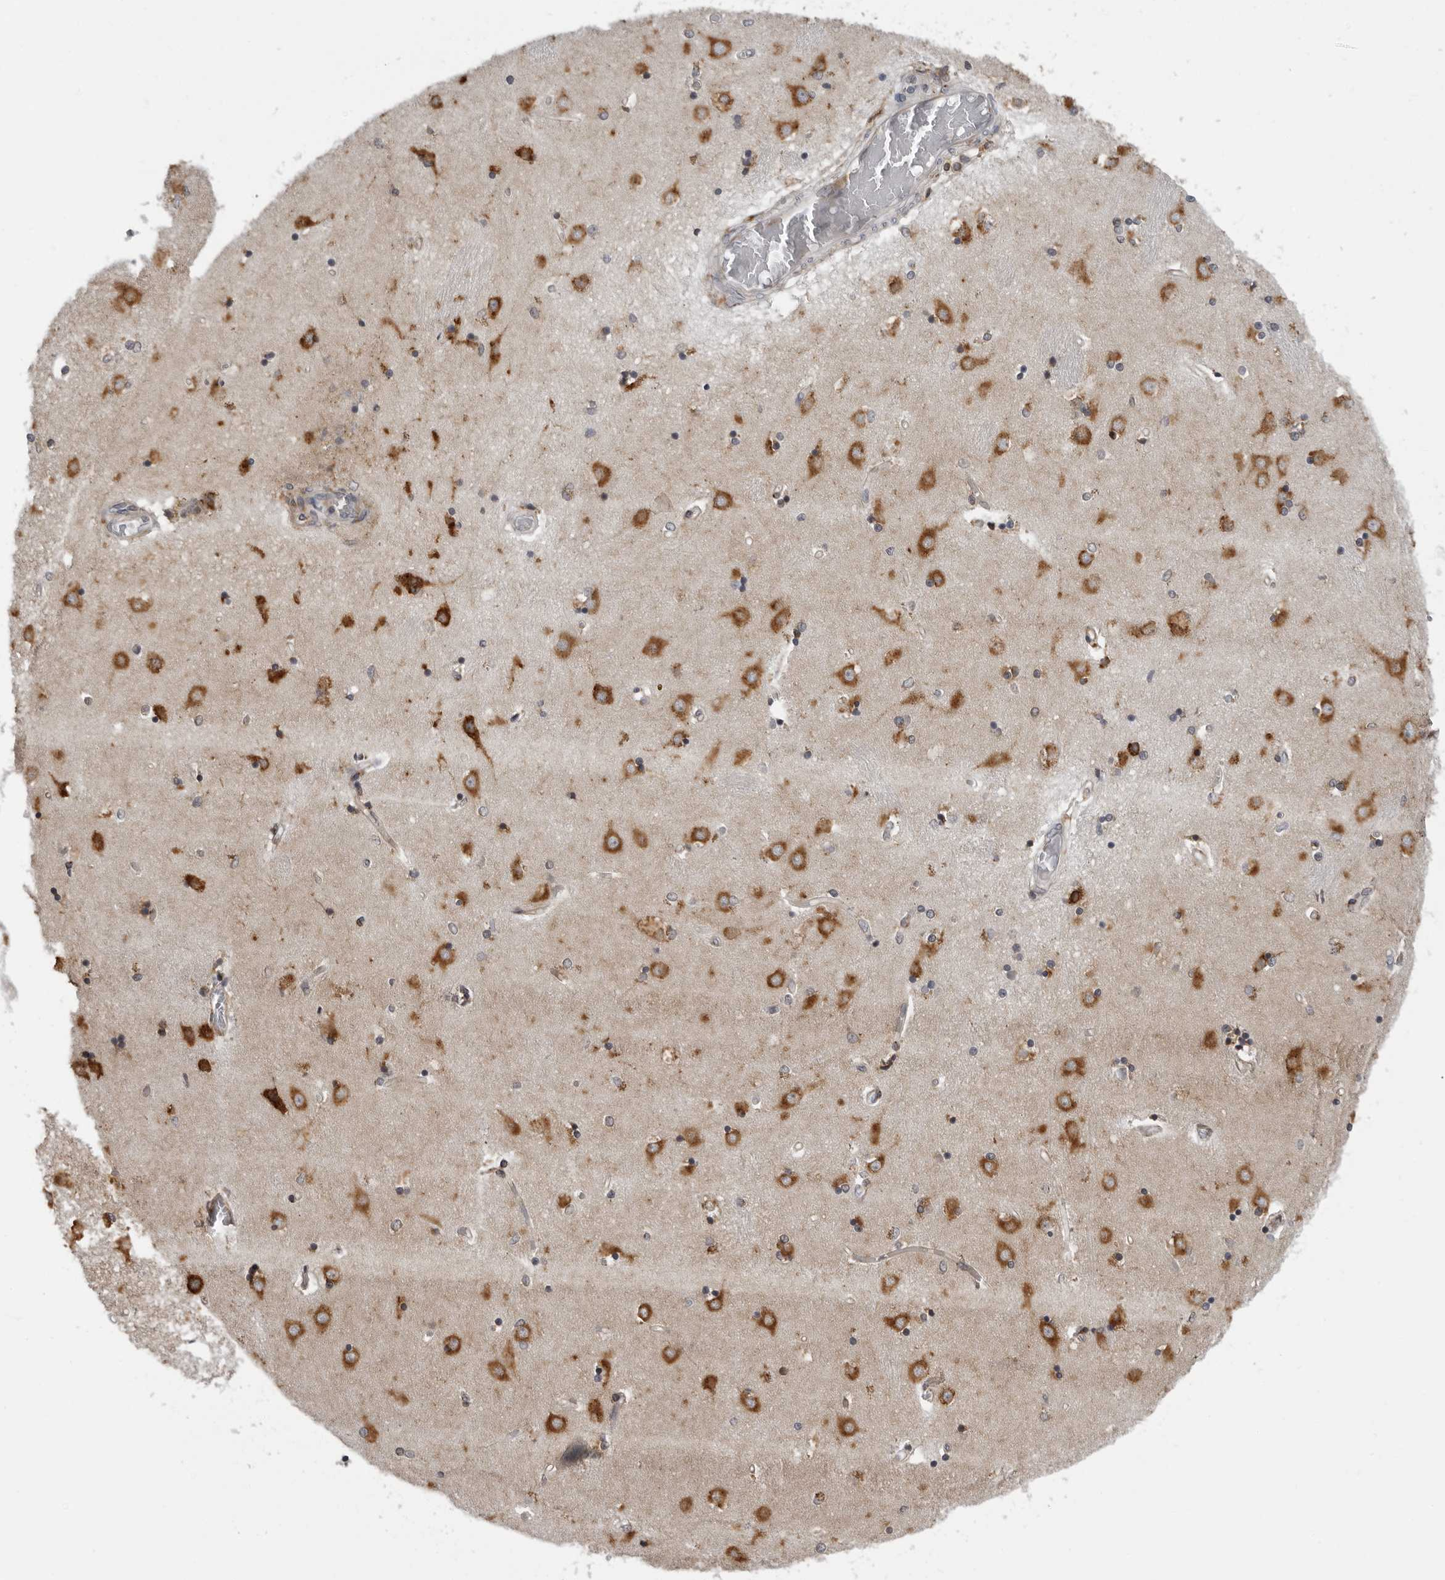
{"staining": {"intensity": "moderate", "quantity": "25%-75%", "location": "cytoplasmic/membranous"}, "tissue": "caudate", "cell_type": "Glial cells", "image_type": "normal", "snomed": [{"axis": "morphology", "description": "Normal tissue, NOS"}, {"axis": "topography", "description": "Lateral ventricle wall"}], "caption": "Immunohistochemistry (IHC) staining of normal caudate, which reveals medium levels of moderate cytoplasmic/membranous staining in approximately 25%-75% of glial cells indicating moderate cytoplasmic/membranous protein staining. The staining was performed using DAB (brown) for protein detection and nuclei were counterstained in hematoxylin (blue).", "gene": "ALPK2", "patient": {"sex": "male", "age": 45}}